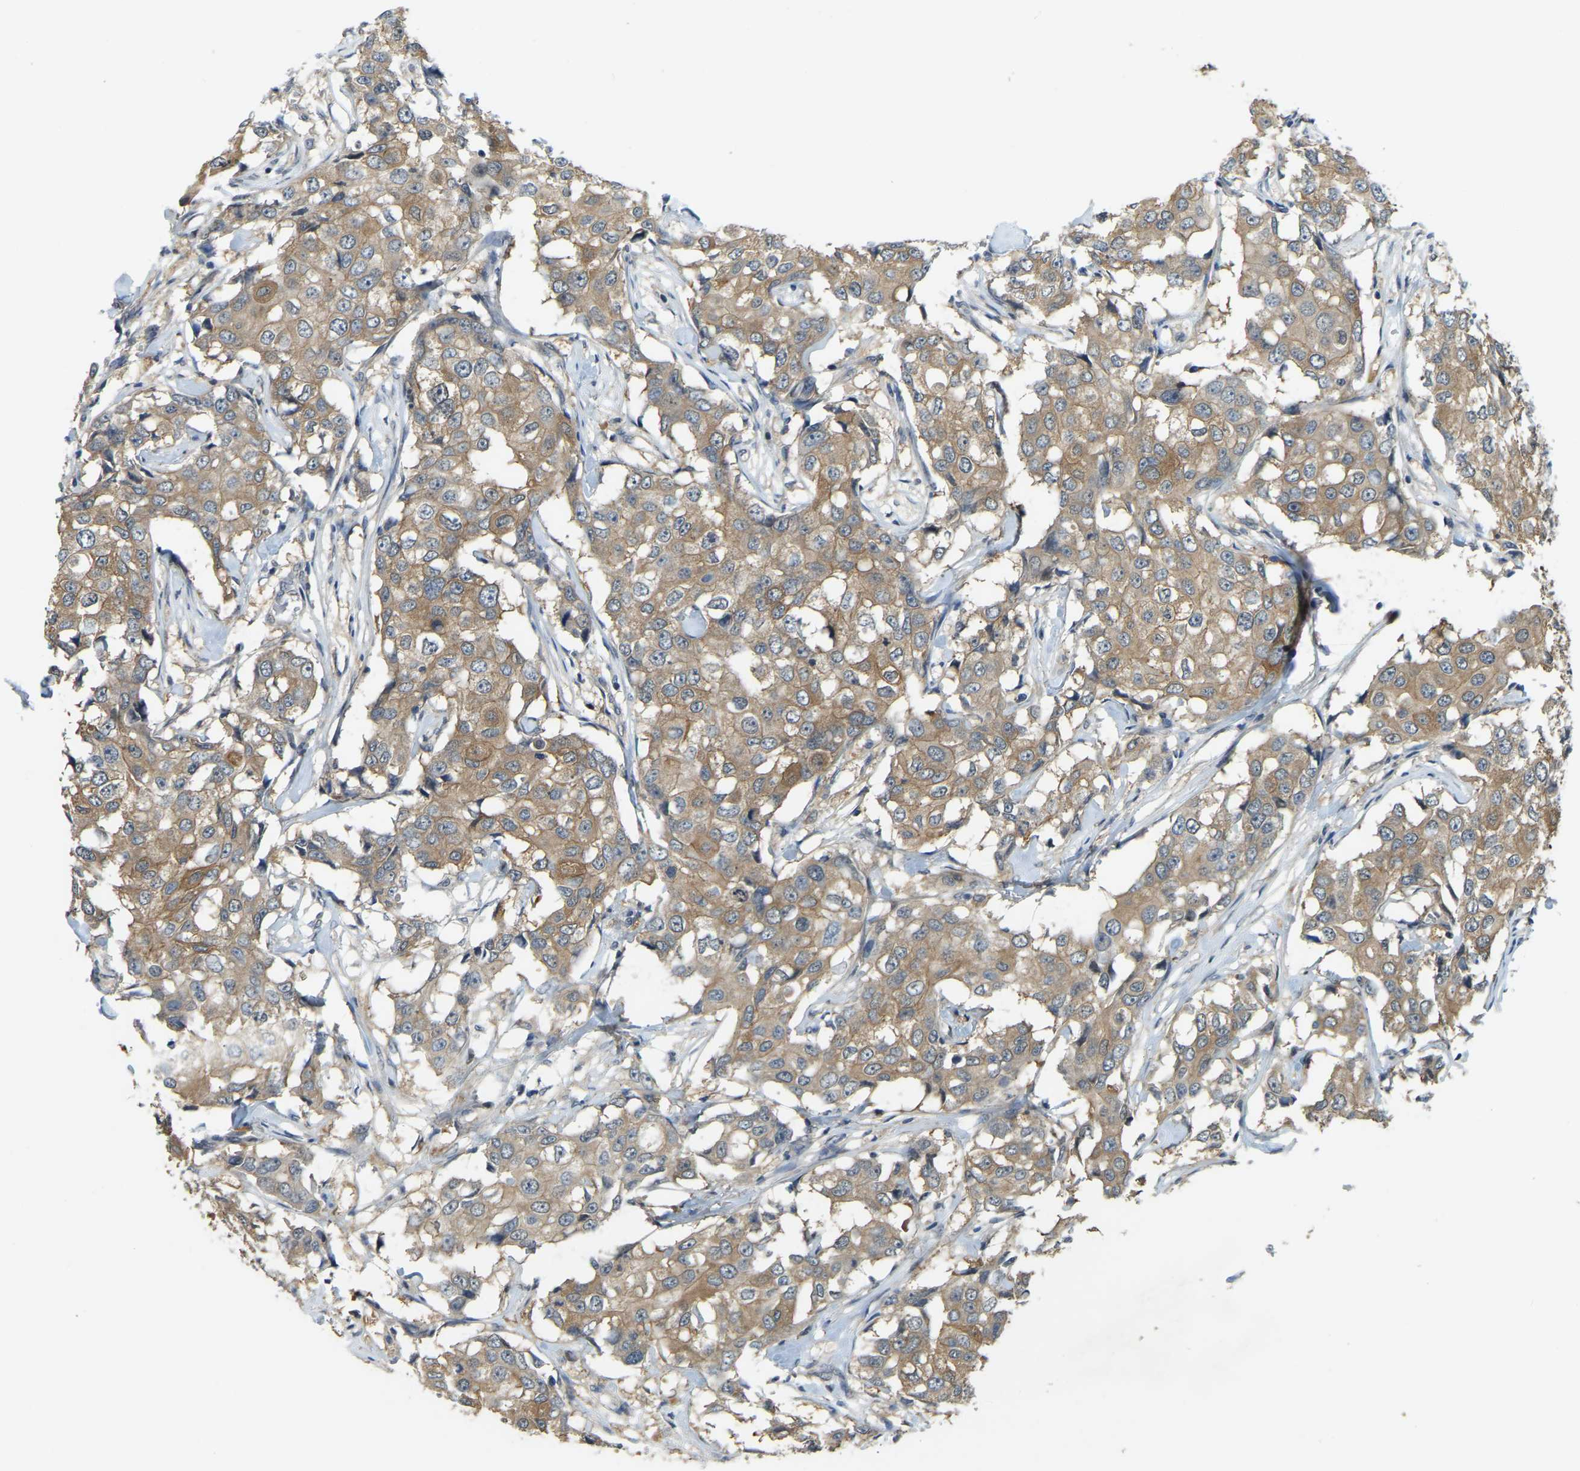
{"staining": {"intensity": "moderate", "quantity": ">75%", "location": "cytoplasmic/membranous"}, "tissue": "breast cancer", "cell_type": "Tumor cells", "image_type": "cancer", "snomed": [{"axis": "morphology", "description": "Duct carcinoma"}, {"axis": "topography", "description": "Breast"}], "caption": "Protein expression analysis of human breast cancer (intraductal carcinoma) reveals moderate cytoplasmic/membranous staining in approximately >75% of tumor cells.", "gene": "AHNAK", "patient": {"sex": "female", "age": 27}}